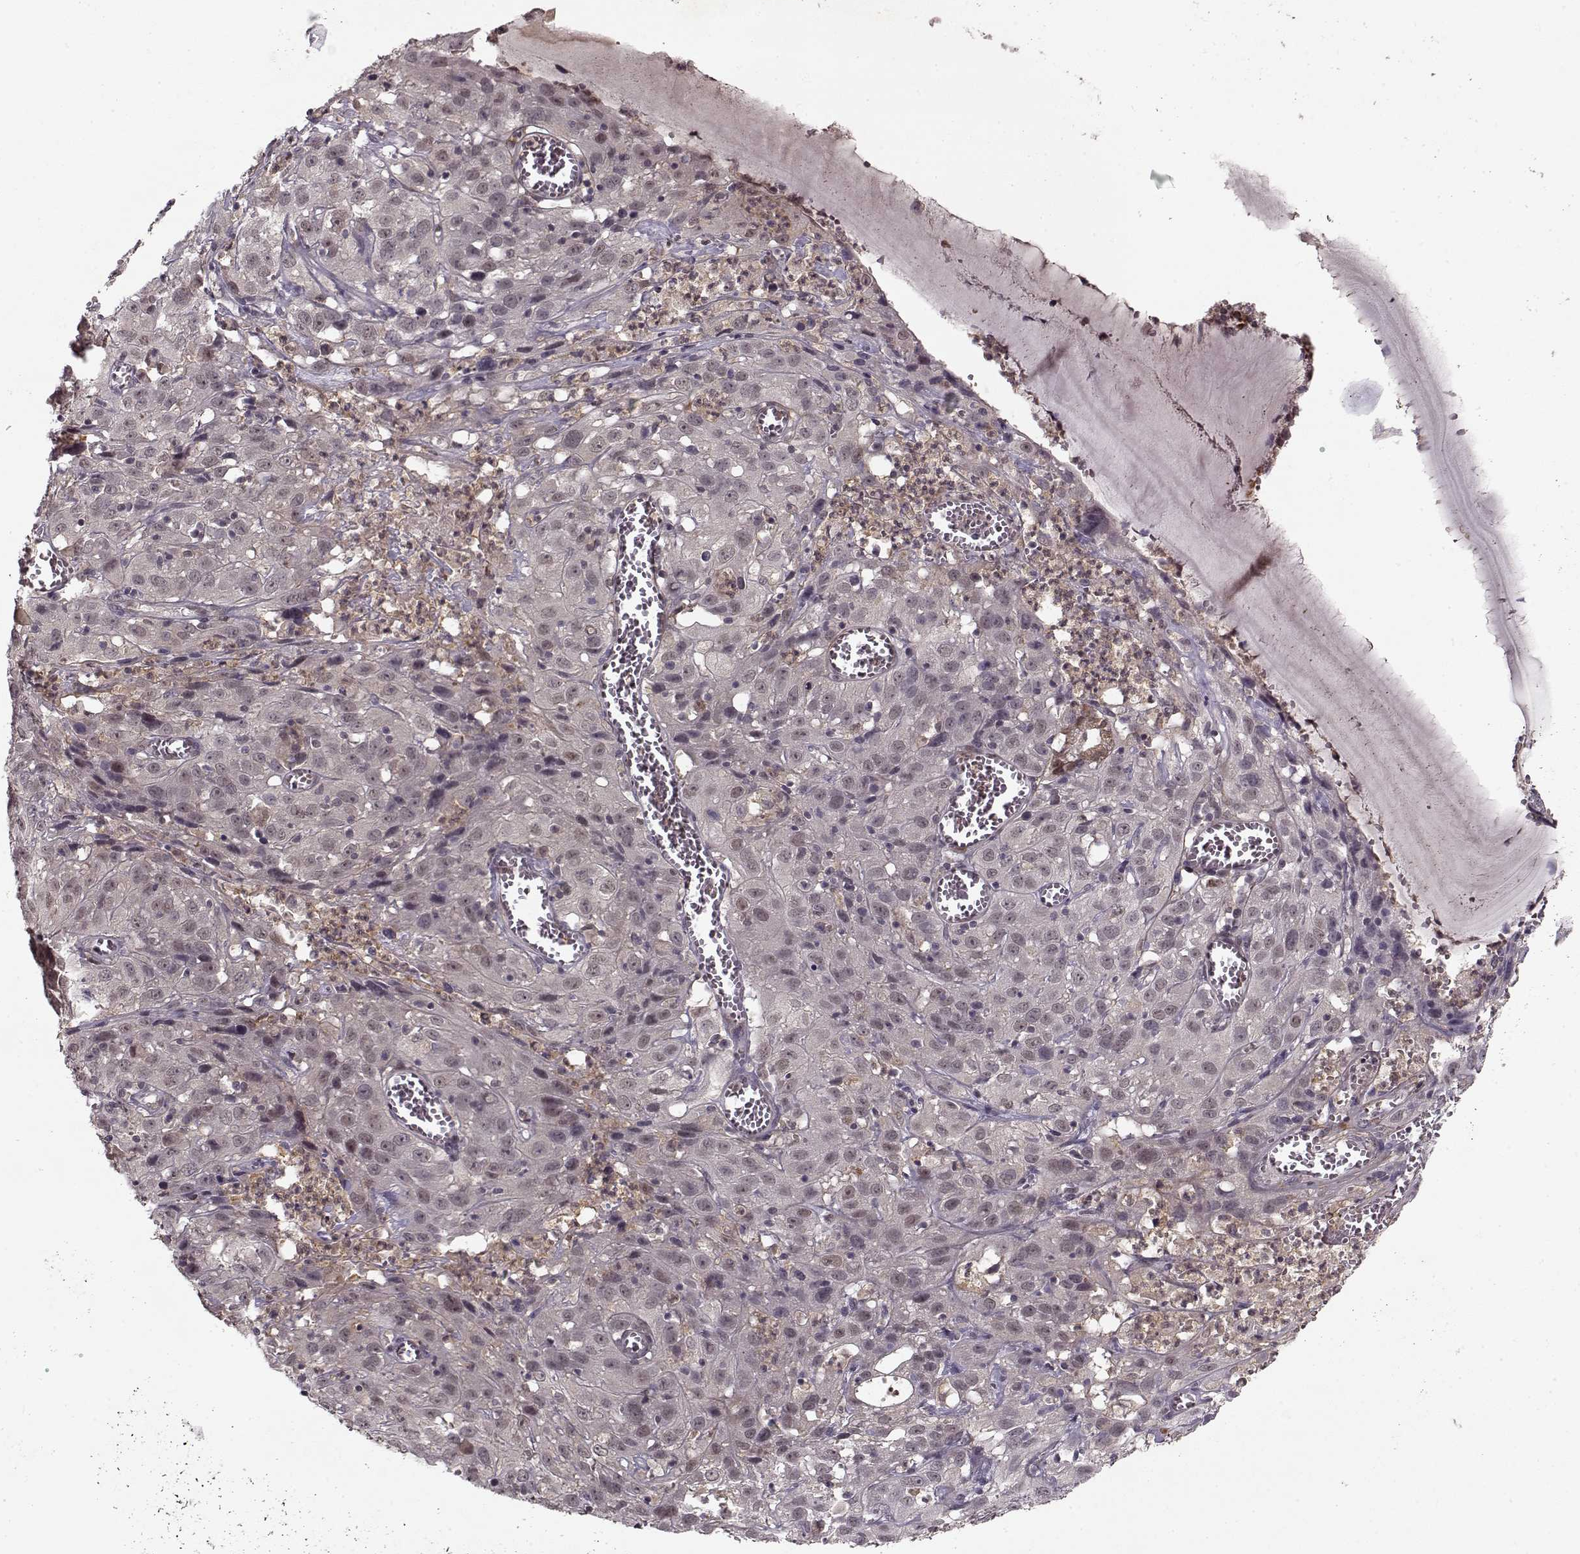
{"staining": {"intensity": "negative", "quantity": "none", "location": "none"}, "tissue": "cervical cancer", "cell_type": "Tumor cells", "image_type": "cancer", "snomed": [{"axis": "morphology", "description": "Squamous cell carcinoma, NOS"}, {"axis": "topography", "description": "Cervix"}], "caption": "This is an immunohistochemistry histopathology image of human cervical squamous cell carcinoma. There is no positivity in tumor cells.", "gene": "DENND4B", "patient": {"sex": "female", "age": 32}}